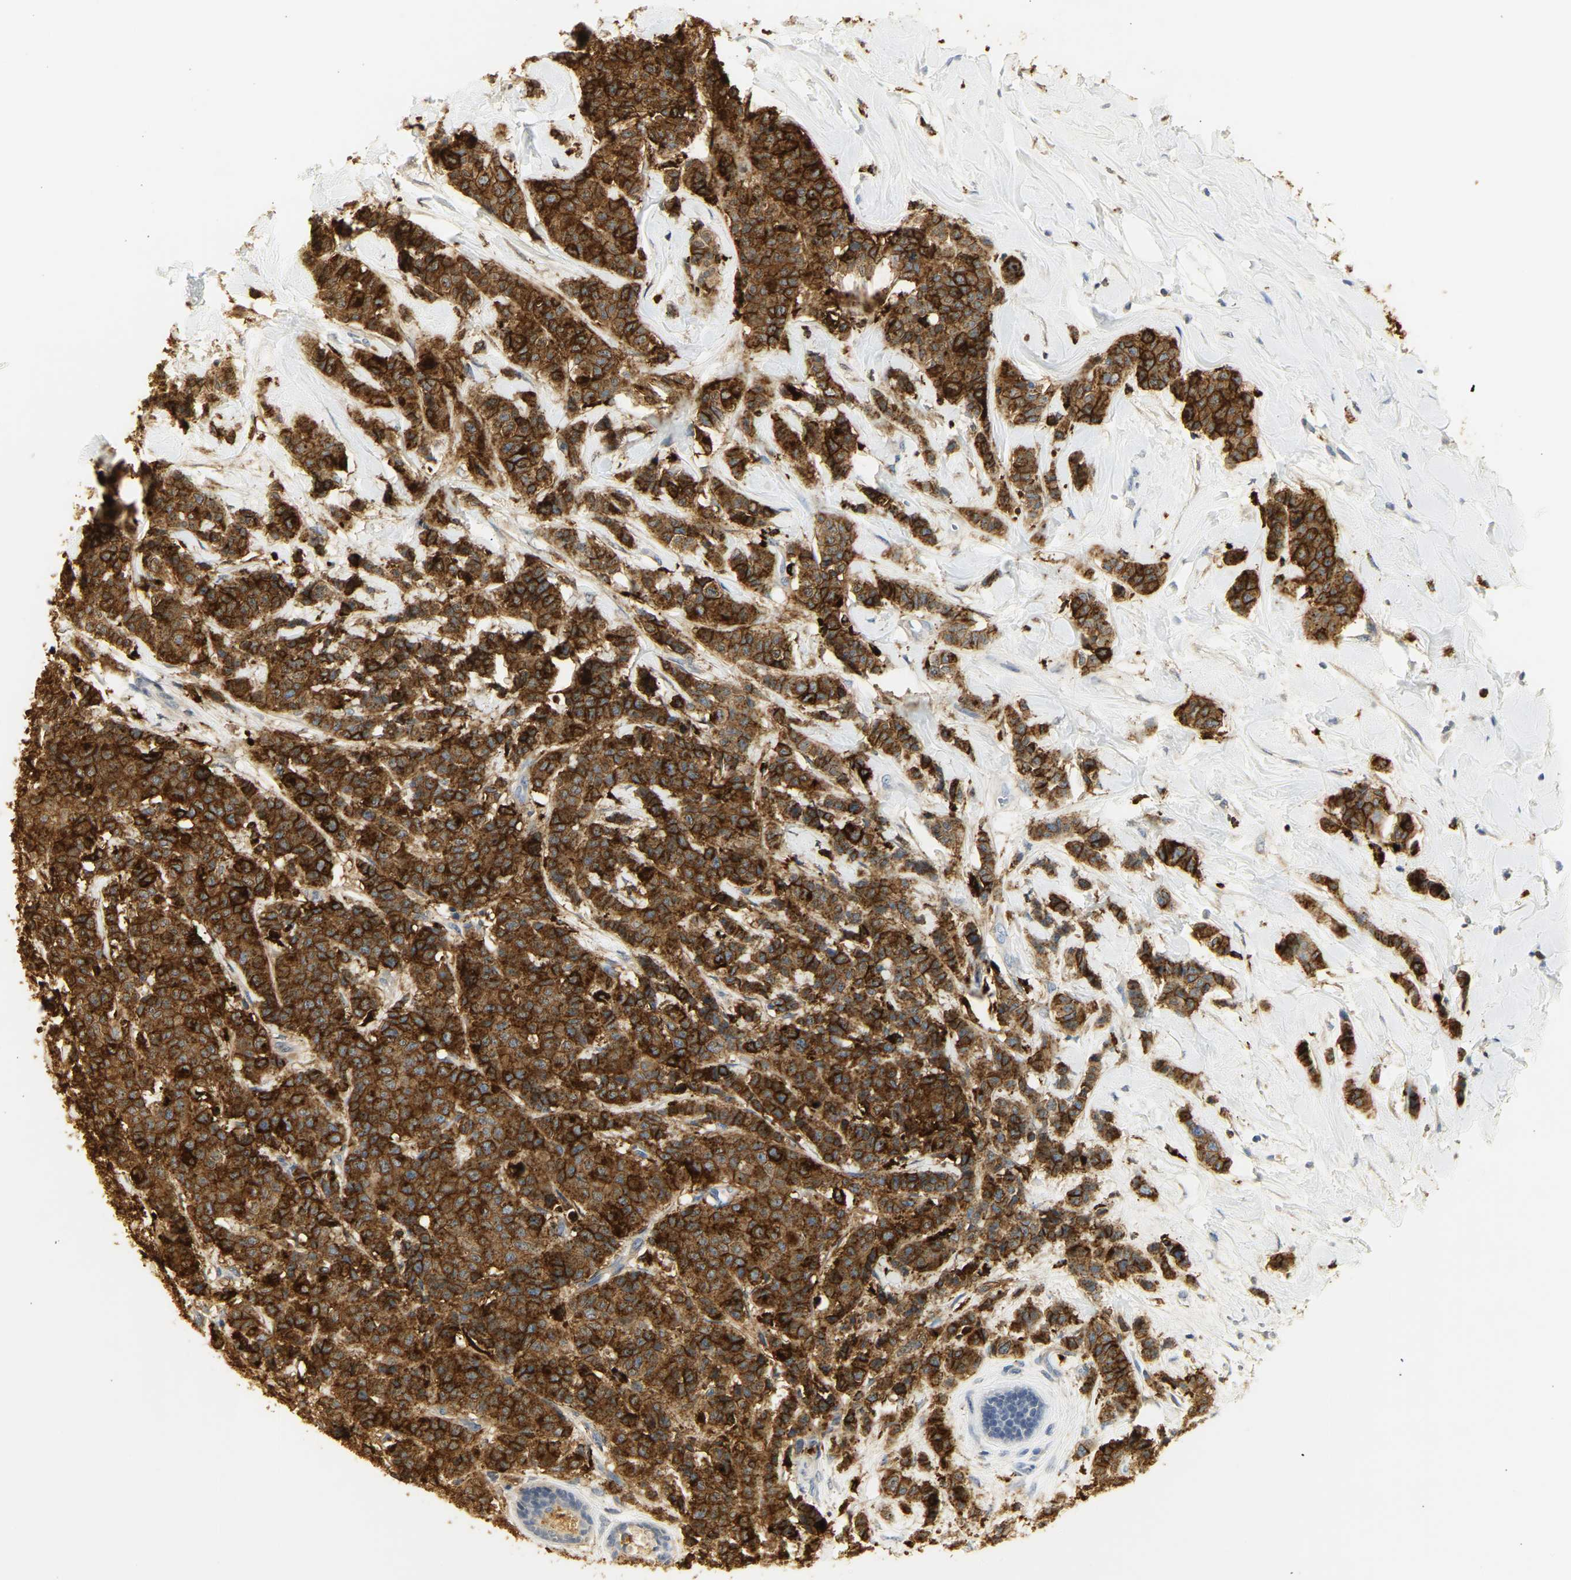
{"staining": {"intensity": "strong", "quantity": ">75%", "location": "cytoplasmic/membranous"}, "tissue": "breast cancer", "cell_type": "Tumor cells", "image_type": "cancer", "snomed": [{"axis": "morphology", "description": "Normal tissue, NOS"}, {"axis": "morphology", "description": "Duct carcinoma"}, {"axis": "topography", "description": "Breast"}], "caption": "Immunohistochemical staining of human breast cancer (infiltrating ductal carcinoma) shows high levels of strong cytoplasmic/membranous protein positivity in about >75% of tumor cells.", "gene": "CEACAM5", "patient": {"sex": "female", "age": 40}}